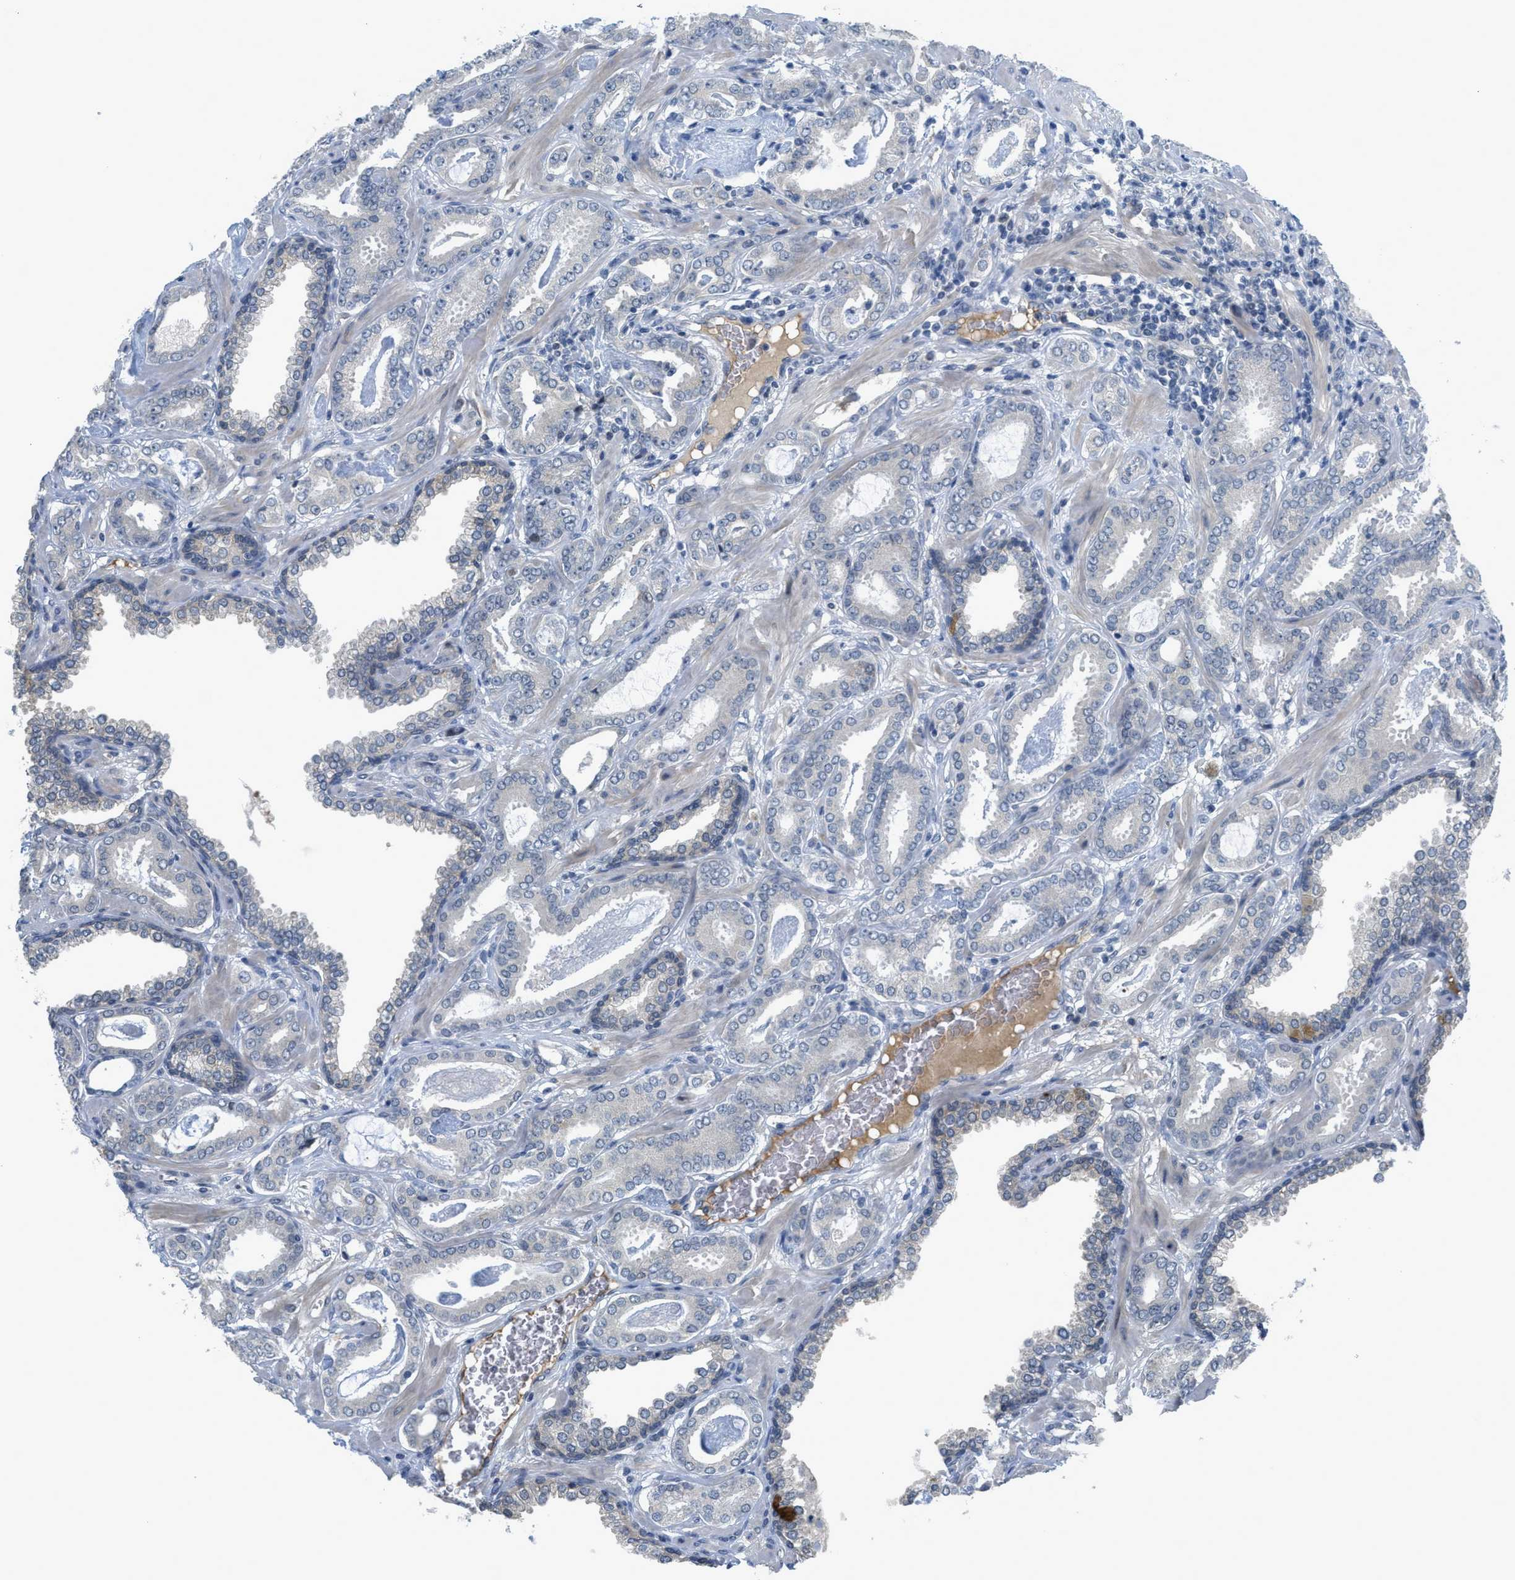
{"staining": {"intensity": "negative", "quantity": "none", "location": "none"}, "tissue": "prostate cancer", "cell_type": "Tumor cells", "image_type": "cancer", "snomed": [{"axis": "morphology", "description": "Adenocarcinoma, Low grade"}, {"axis": "topography", "description": "Prostate"}], "caption": "A high-resolution histopathology image shows IHC staining of prostate cancer, which displays no significant positivity in tumor cells.", "gene": "TNFAIP1", "patient": {"sex": "male", "age": 53}}